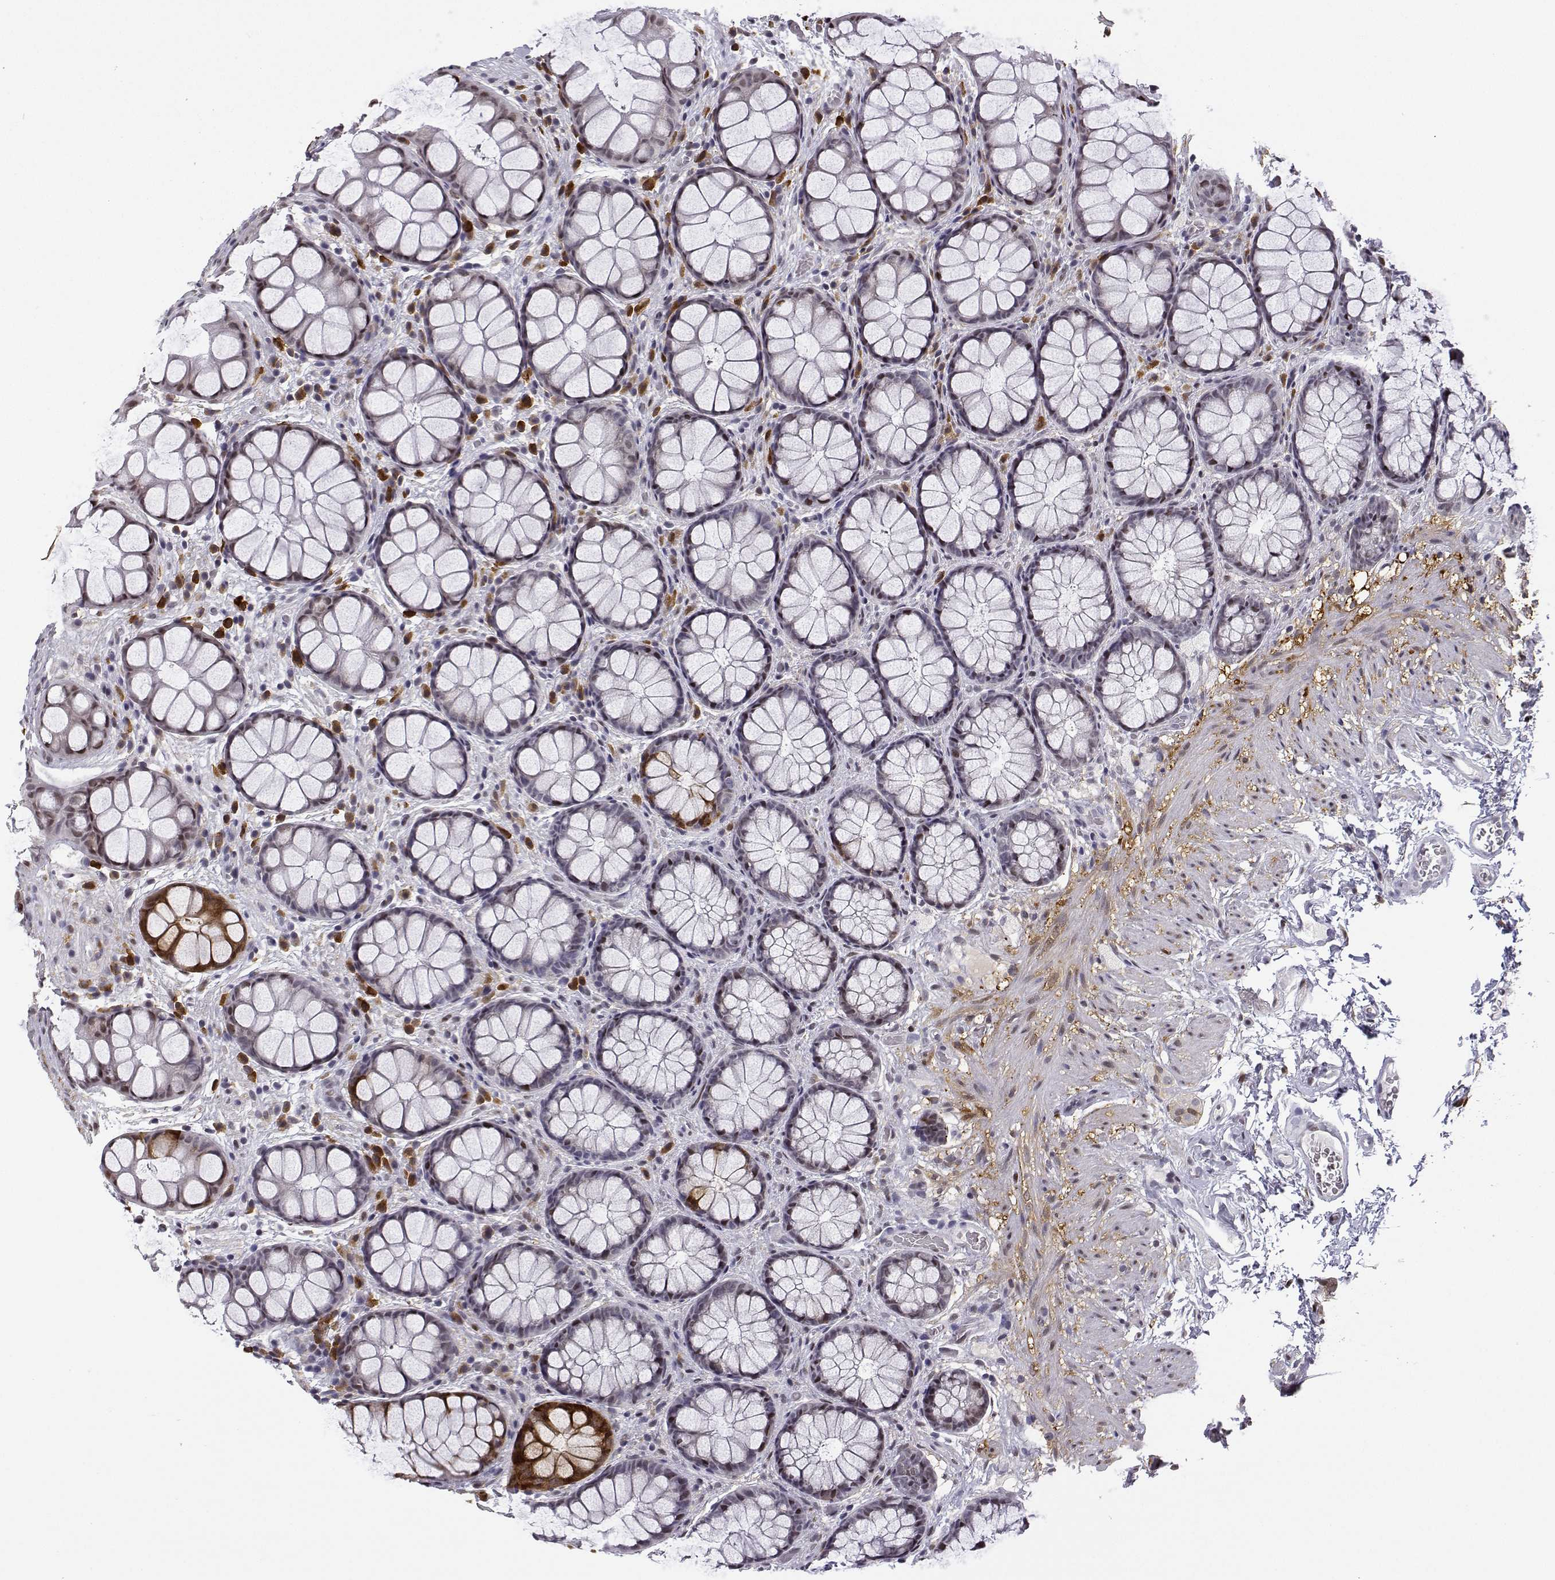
{"staining": {"intensity": "moderate", "quantity": "25%-75%", "location": "nuclear"}, "tissue": "rectum", "cell_type": "Glandular cells", "image_type": "normal", "snomed": [{"axis": "morphology", "description": "Normal tissue, NOS"}, {"axis": "topography", "description": "Rectum"}], "caption": "DAB (3,3'-diaminobenzidine) immunohistochemical staining of unremarkable human rectum reveals moderate nuclear protein positivity in approximately 25%-75% of glandular cells. Using DAB (3,3'-diaminobenzidine) (brown) and hematoxylin (blue) stains, captured at high magnification using brightfield microscopy.", "gene": "PHGDH", "patient": {"sex": "female", "age": 62}}